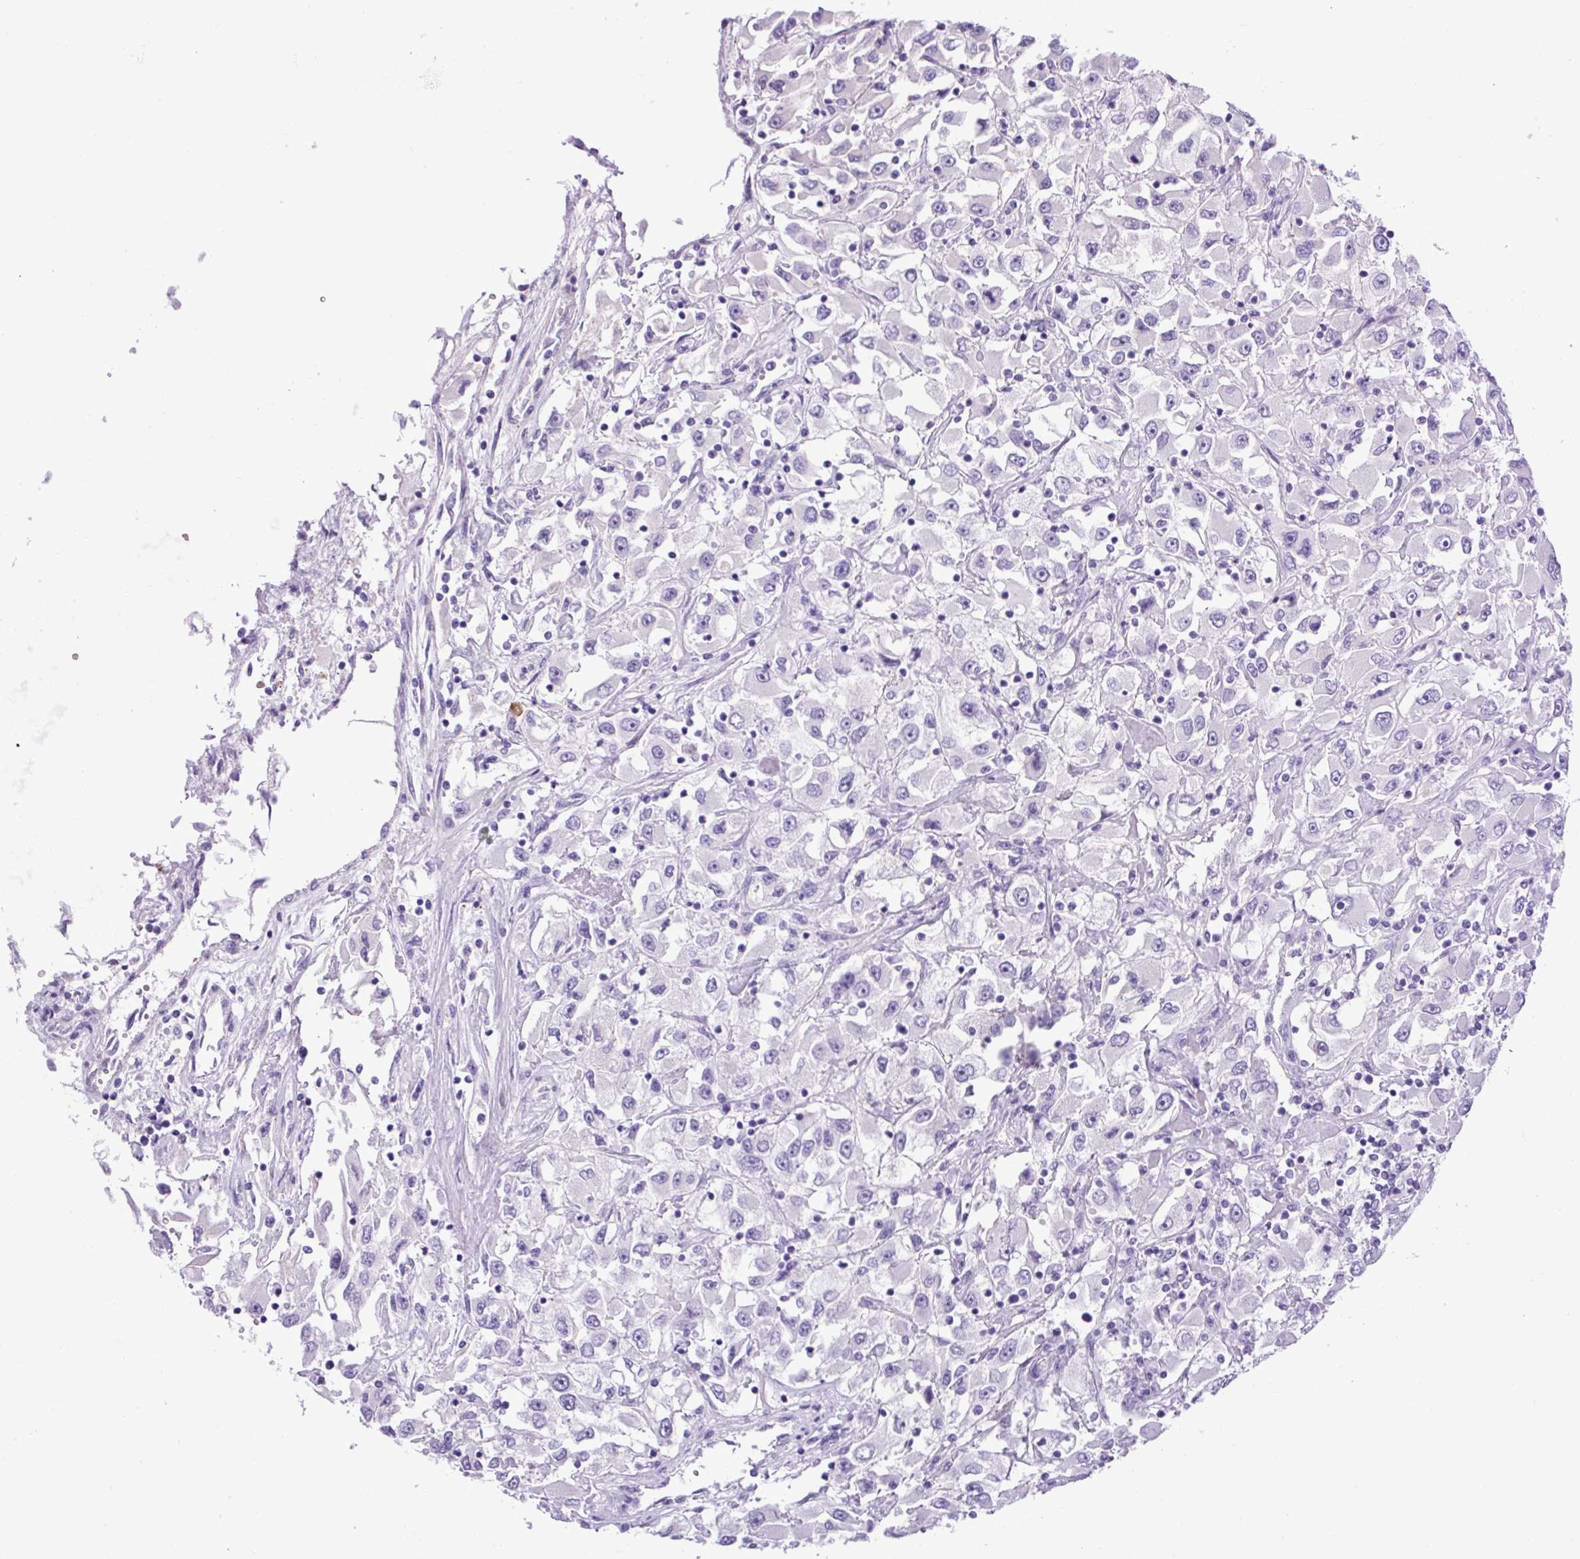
{"staining": {"intensity": "negative", "quantity": "none", "location": "none"}, "tissue": "renal cancer", "cell_type": "Tumor cells", "image_type": "cancer", "snomed": [{"axis": "morphology", "description": "Adenocarcinoma, NOS"}, {"axis": "topography", "description": "Kidney"}], "caption": "DAB immunohistochemical staining of human renal adenocarcinoma demonstrates no significant positivity in tumor cells. Brightfield microscopy of immunohistochemistry stained with DAB (3,3'-diaminobenzidine) (brown) and hematoxylin (blue), captured at high magnification.", "gene": "VWA7", "patient": {"sex": "female", "age": 52}}